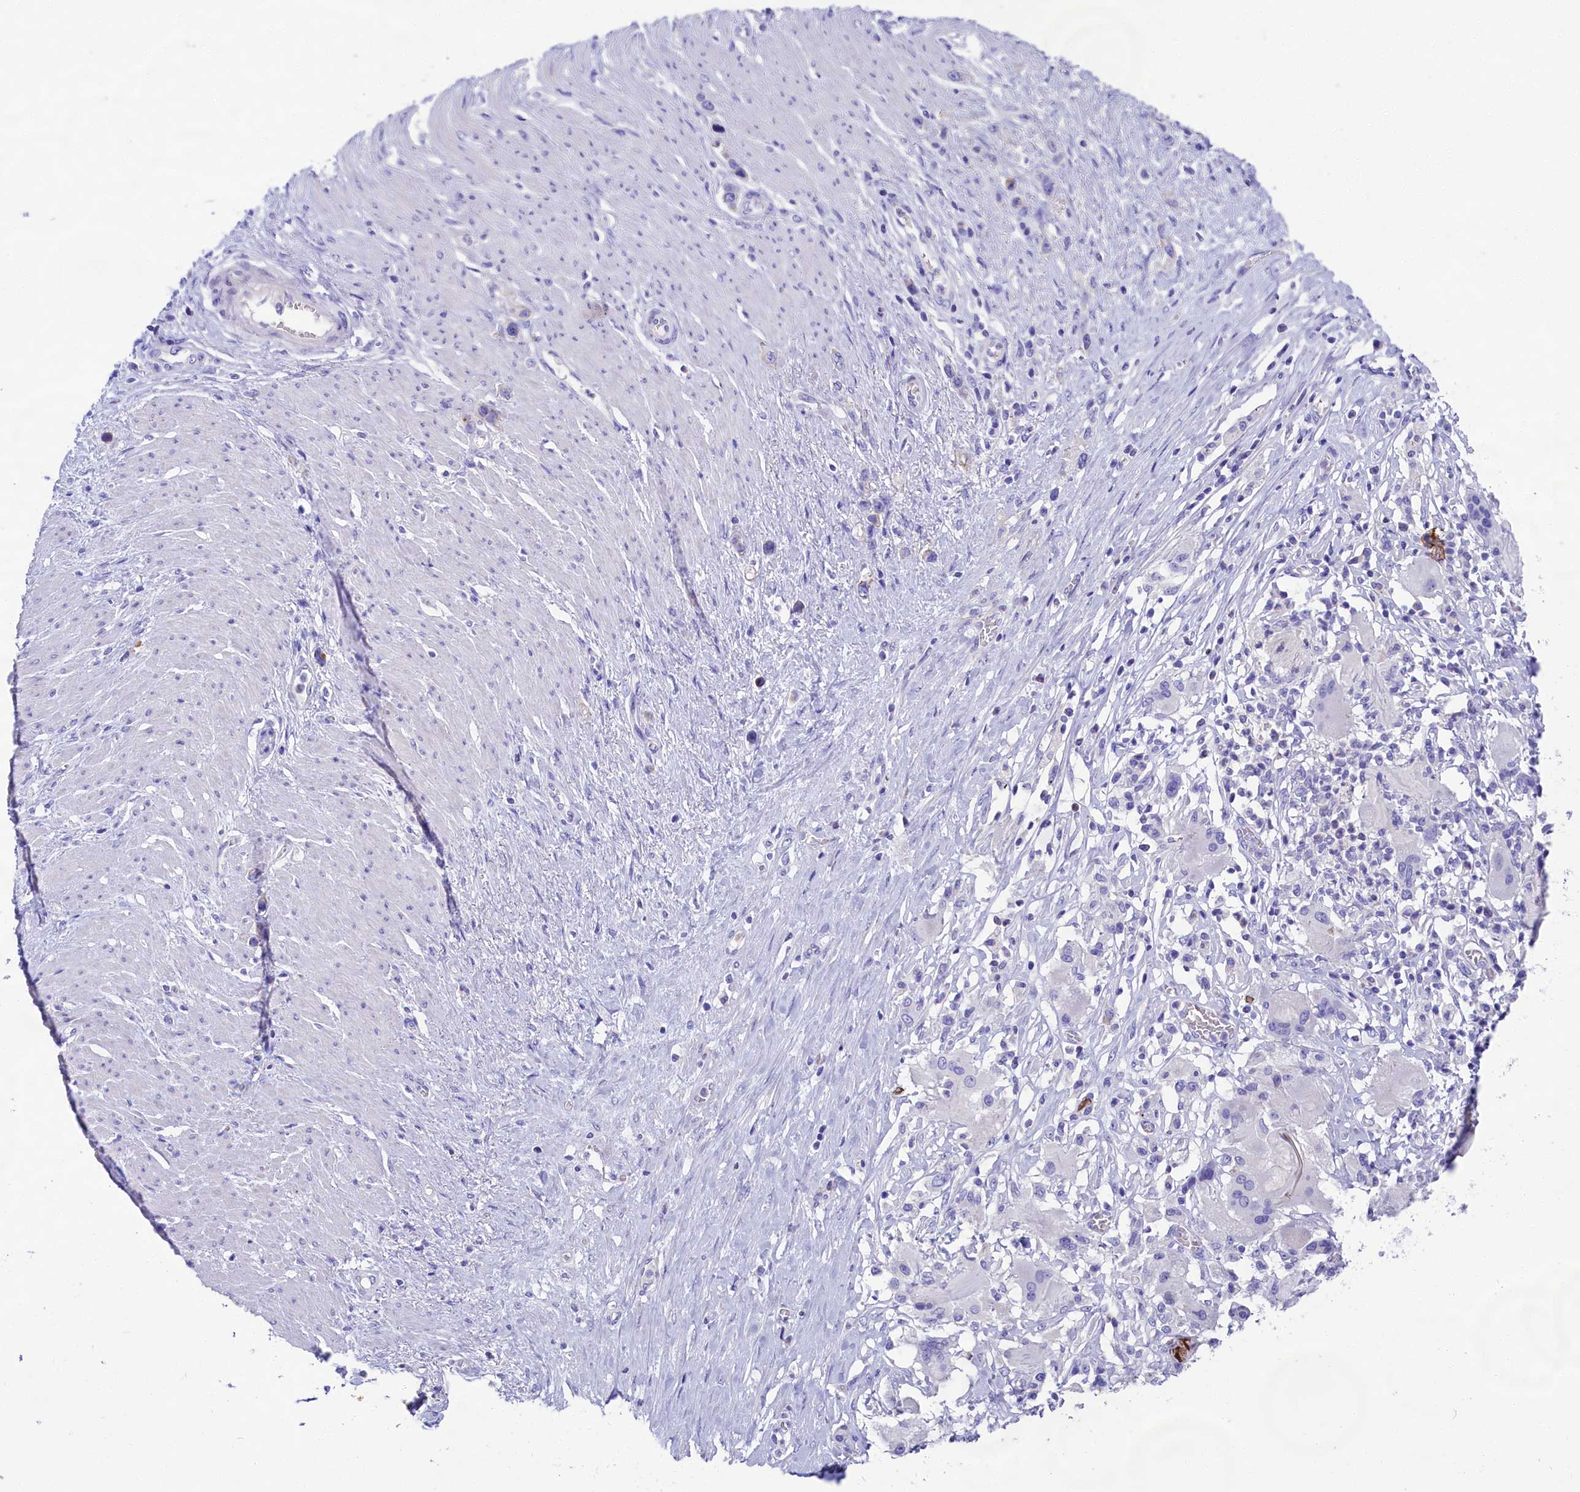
{"staining": {"intensity": "negative", "quantity": "none", "location": "none"}, "tissue": "stomach cancer", "cell_type": "Tumor cells", "image_type": "cancer", "snomed": [{"axis": "morphology", "description": "Adenocarcinoma, NOS"}, {"axis": "morphology", "description": "Adenocarcinoma, High grade"}, {"axis": "topography", "description": "Stomach, upper"}, {"axis": "topography", "description": "Stomach, lower"}], "caption": "Tumor cells are negative for protein expression in human stomach cancer (adenocarcinoma (high-grade)).", "gene": "SULT2A1", "patient": {"sex": "female", "age": 65}}